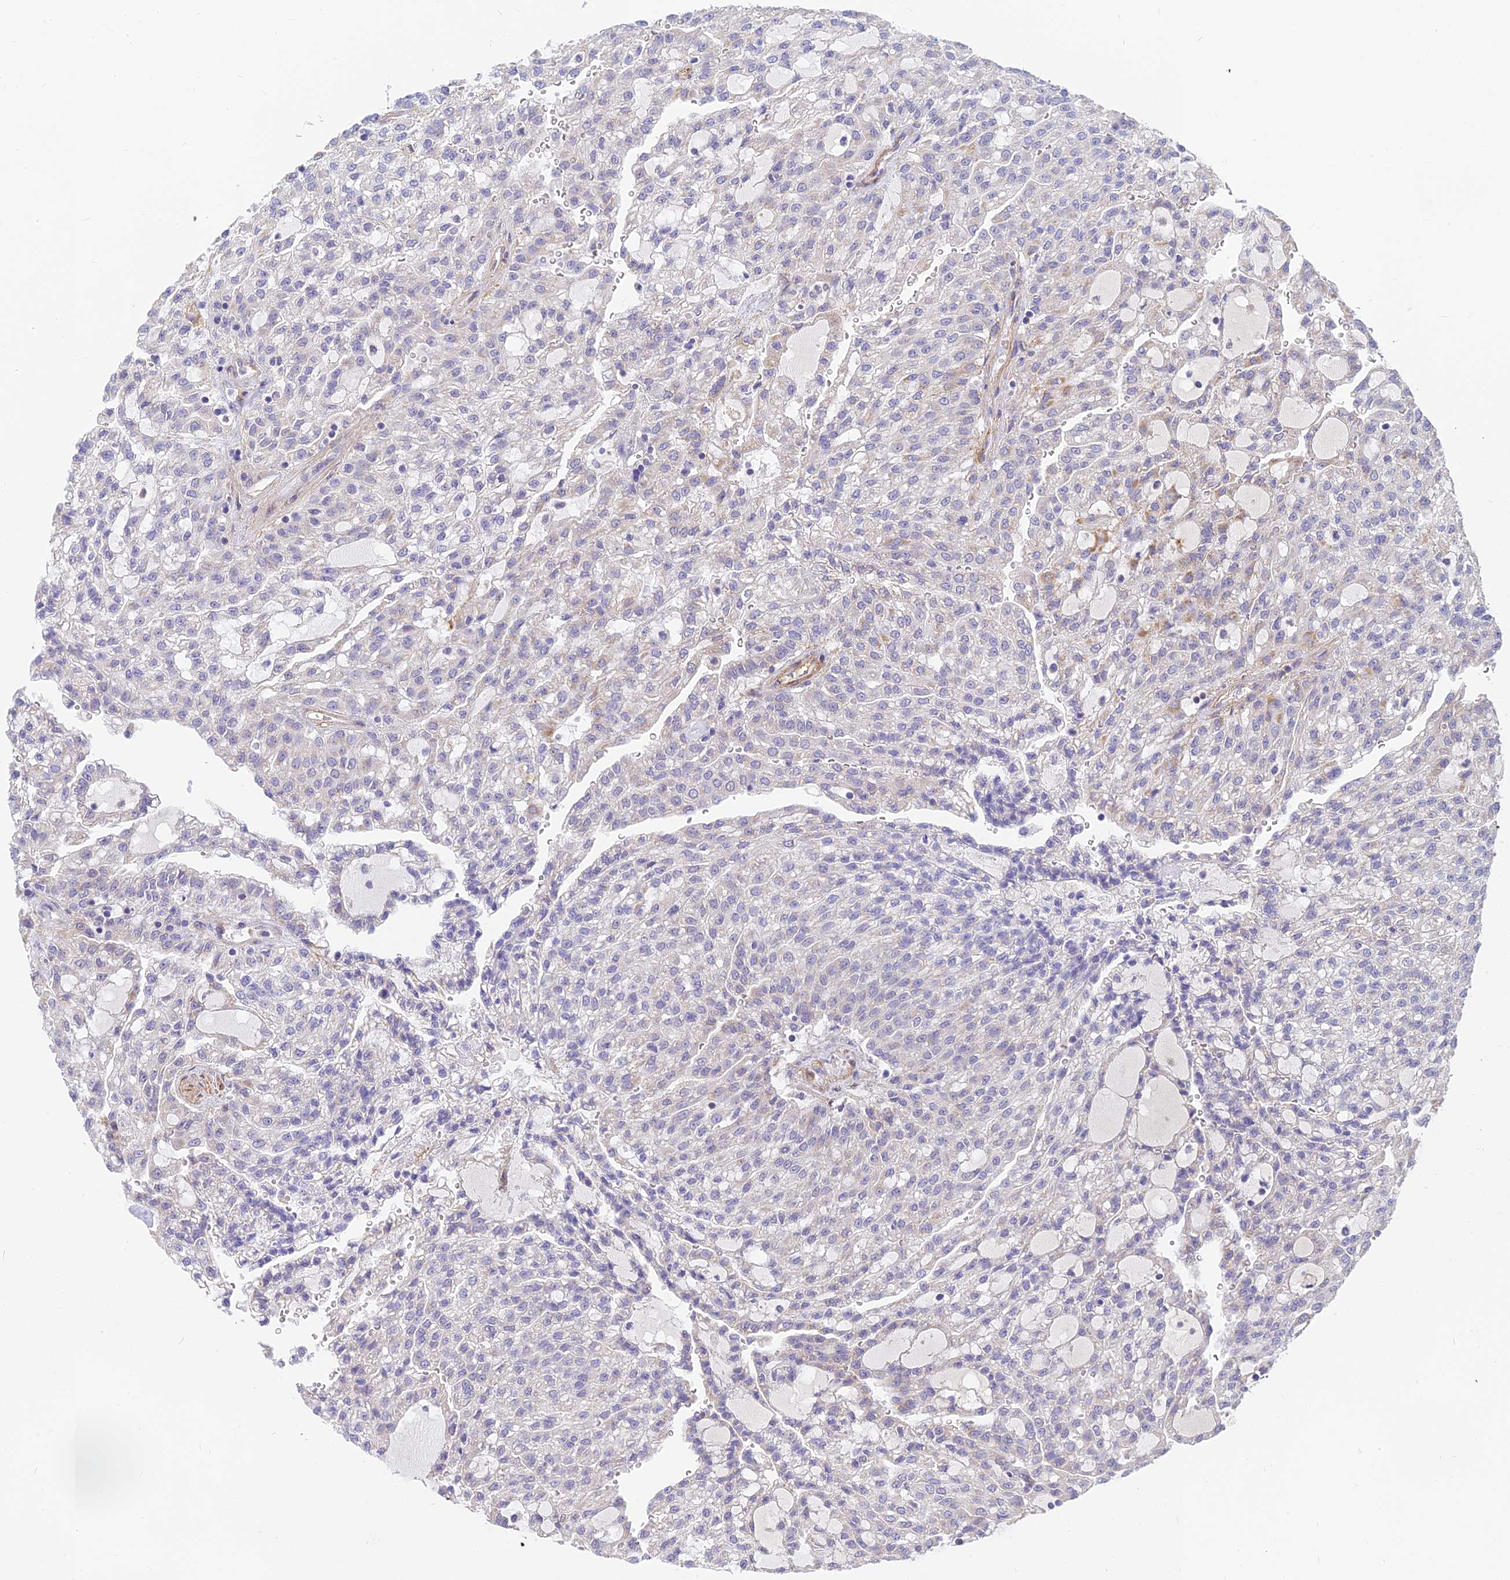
{"staining": {"intensity": "negative", "quantity": "none", "location": "none"}, "tissue": "renal cancer", "cell_type": "Tumor cells", "image_type": "cancer", "snomed": [{"axis": "morphology", "description": "Adenocarcinoma, NOS"}, {"axis": "topography", "description": "Kidney"}], "caption": "Immunohistochemistry (IHC) of human adenocarcinoma (renal) reveals no positivity in tumor cells. (IHC, brightfield microscopy, high magnification).", "gene": "MRPL15", "patient": {"sex": "male", "age": 63}}